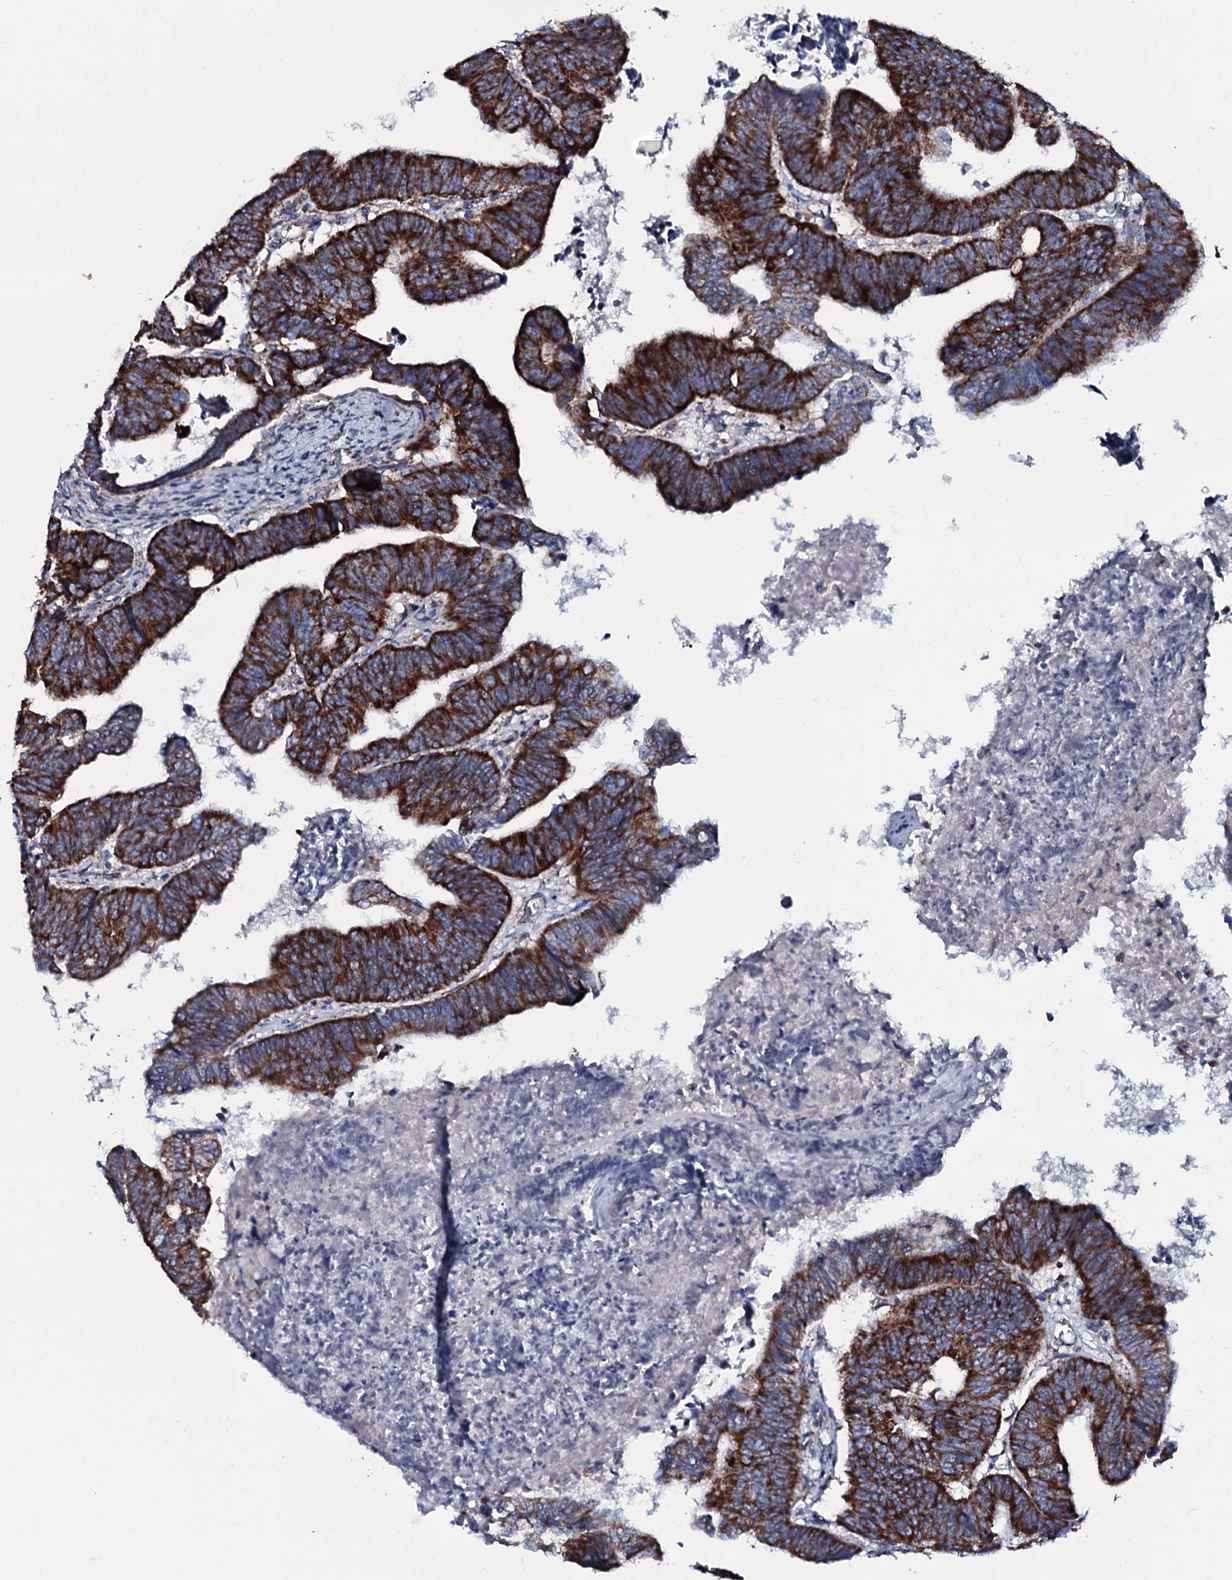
{"staining": {"intensity": "strong", "quantity": ">75%", "location": "cytoplasmic/membranous"}, "tissue": "colorectal cancer", "cell_type": "Tumor cells", "image_type": "cancer", "snomed": [{"axis": "morphology", "description": "Adenocarcinoma, NOS"}, {"axis": "topography", "description": "Rectum"}], "caption": "Colorectal adenocarcinoma stained with a protein marker demonstrates strong staining in tumor cells.", "gene": "MRPS35", "patient": {"sex": "female", "age": 65}}